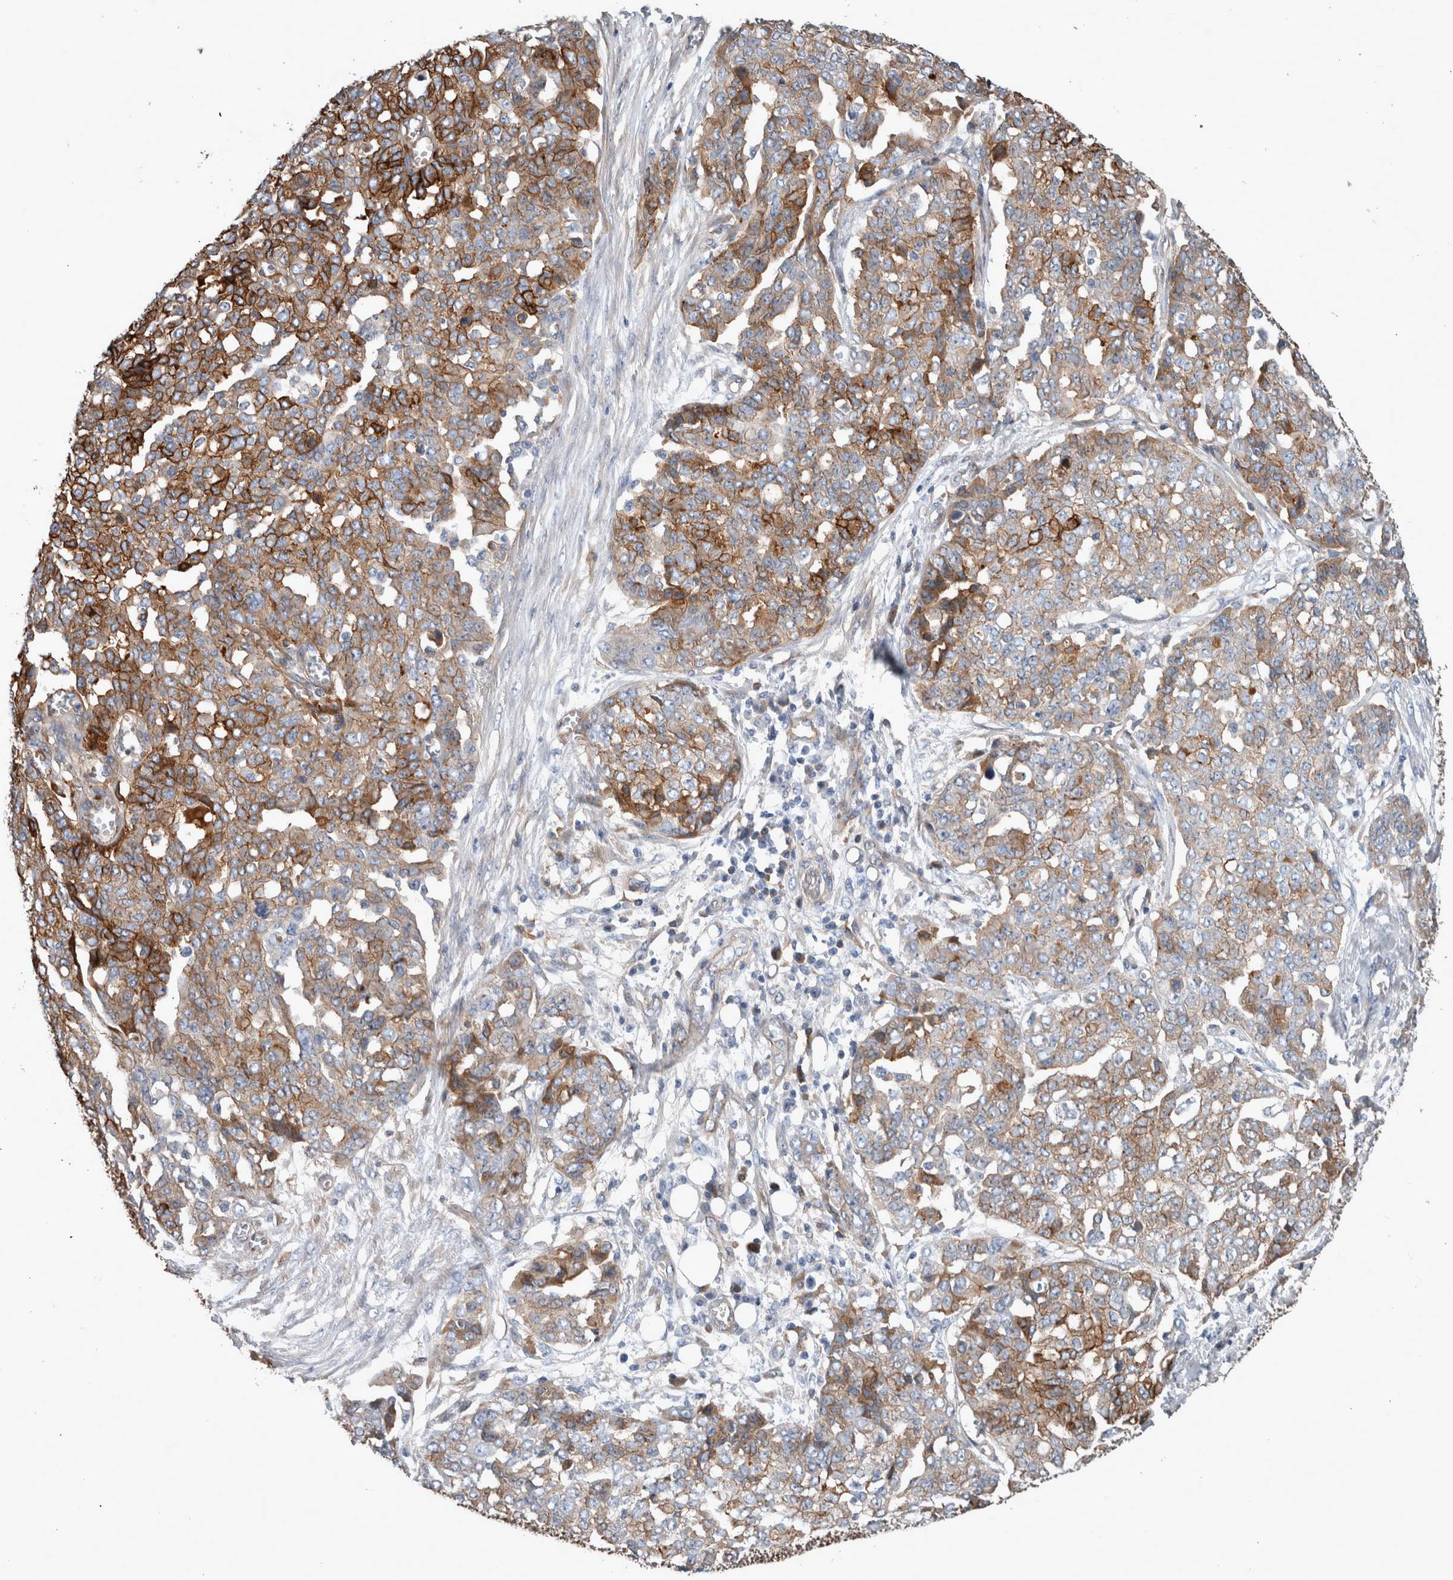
{"staining": {"intensity": "strong", "quantity": "25%-75%", "location": "cytoplasmic/membranous"}, "tissue": "ovarian cancer", "cell_type": "Tumor cells", "image_type": "cancer", "snomed": [{"axis": "morphology", "description": "Cystadenocarcinoma, serous, NOS"}, {"axis": "topography", "description": "Soft tissue"}, {"axis": "topography", "description": "Ovary"}], "caption": "Ovarian cancer was stained to show a protein in brown. There is high levels of strong cytoplasmic/membranous staining in about 25%-75% of tumor cells.", "gene": "BCAM", "patient": {"sex": "female", "age": 57}}